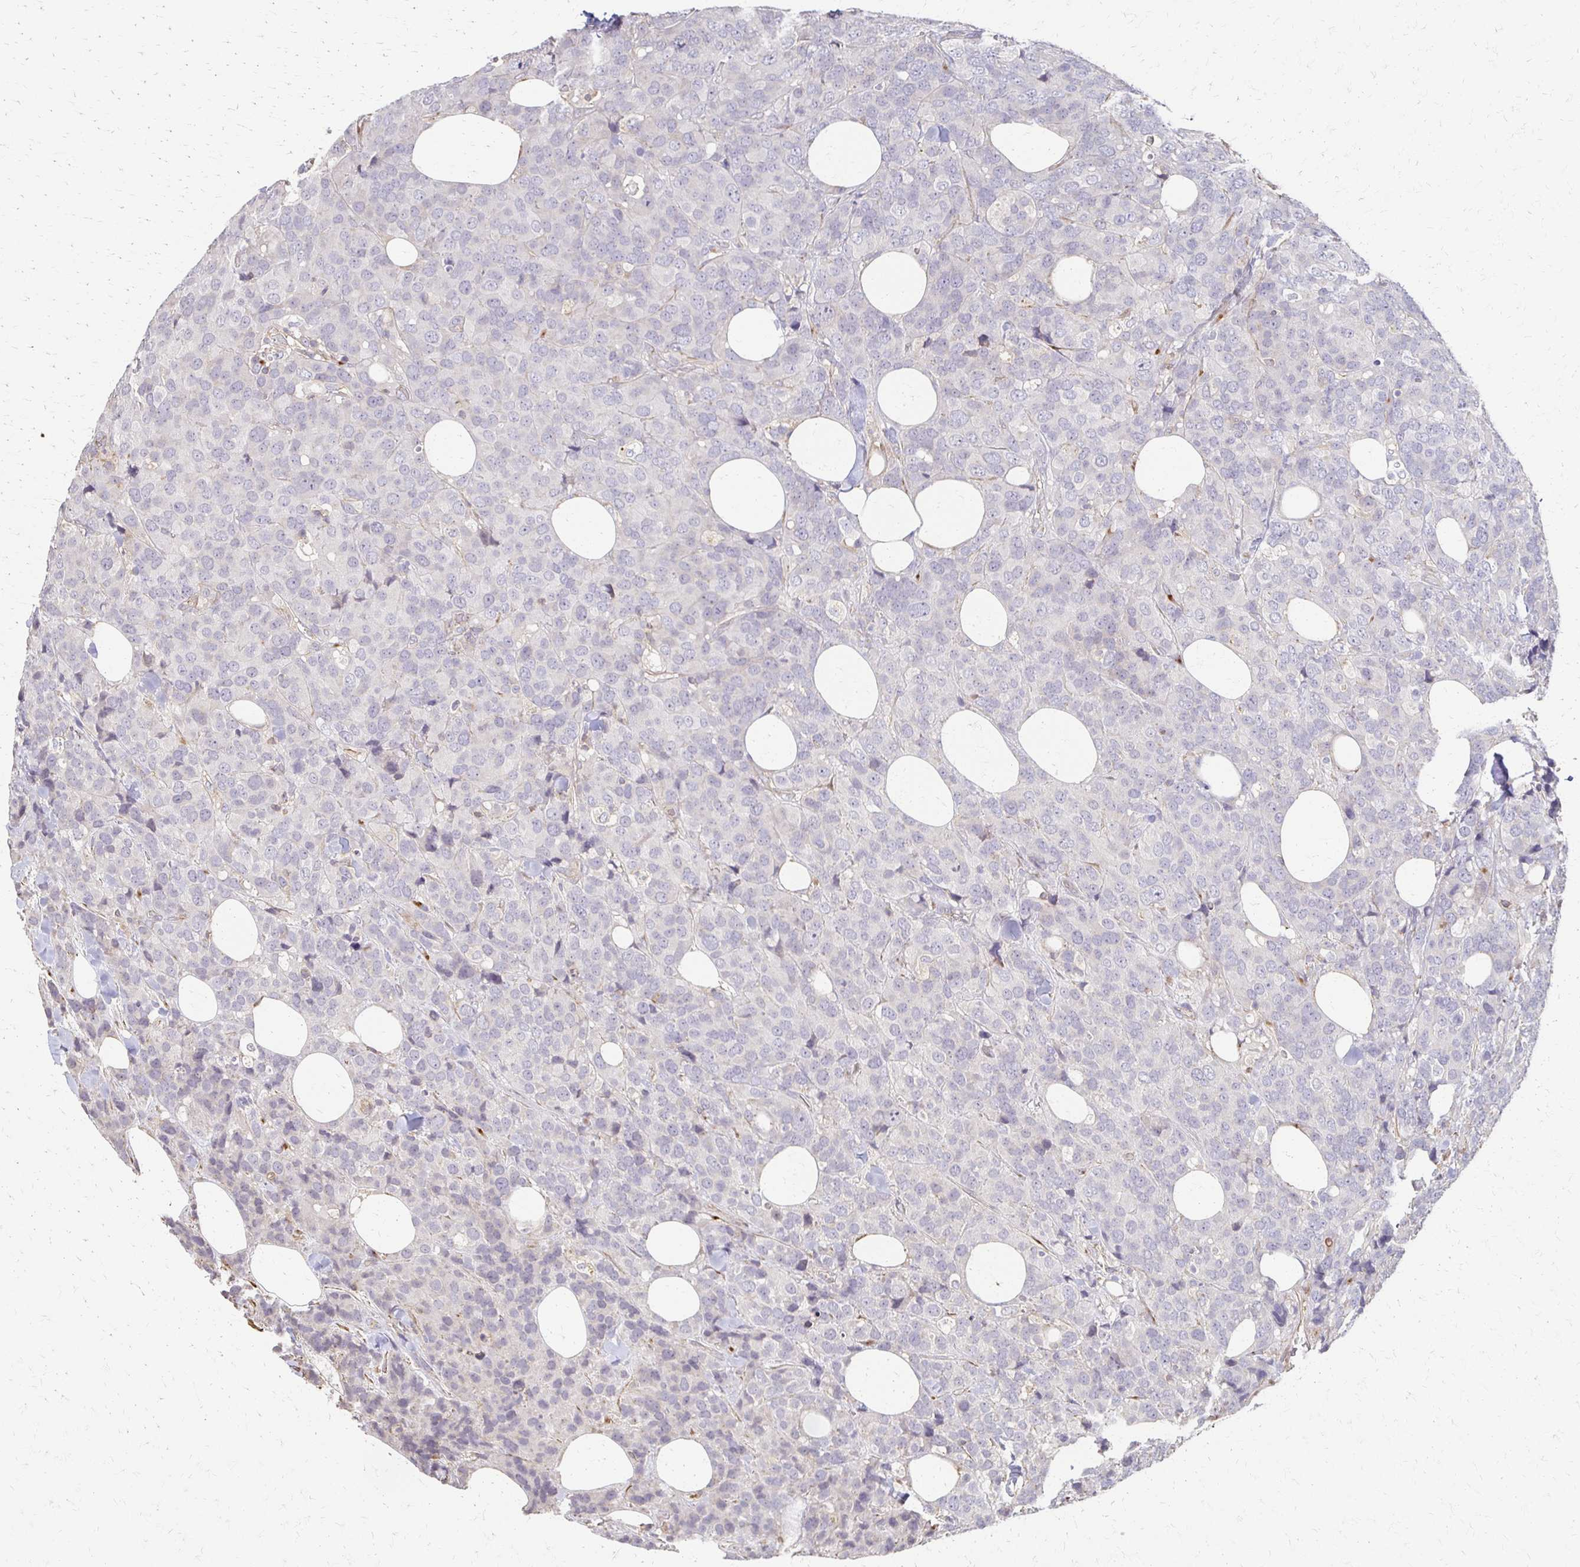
{"staining": {"intensity": "negative", "quantity": "none", "location": "none"}, "tissue": "breast cancer", "cell_type": "Tumor cells", "image_type": "cancer", "snomed": [{"axis": "morphology", "description": "Lobular carcinoma"}, {"axis": "topography", "description": "Breast"}], "caption": "The immunohistochemistry image has no significant expression in tumor cells of breast cancer tissue.", "gene": "C1QTNF7", "patient": {"sex": "female", "age": 59}}